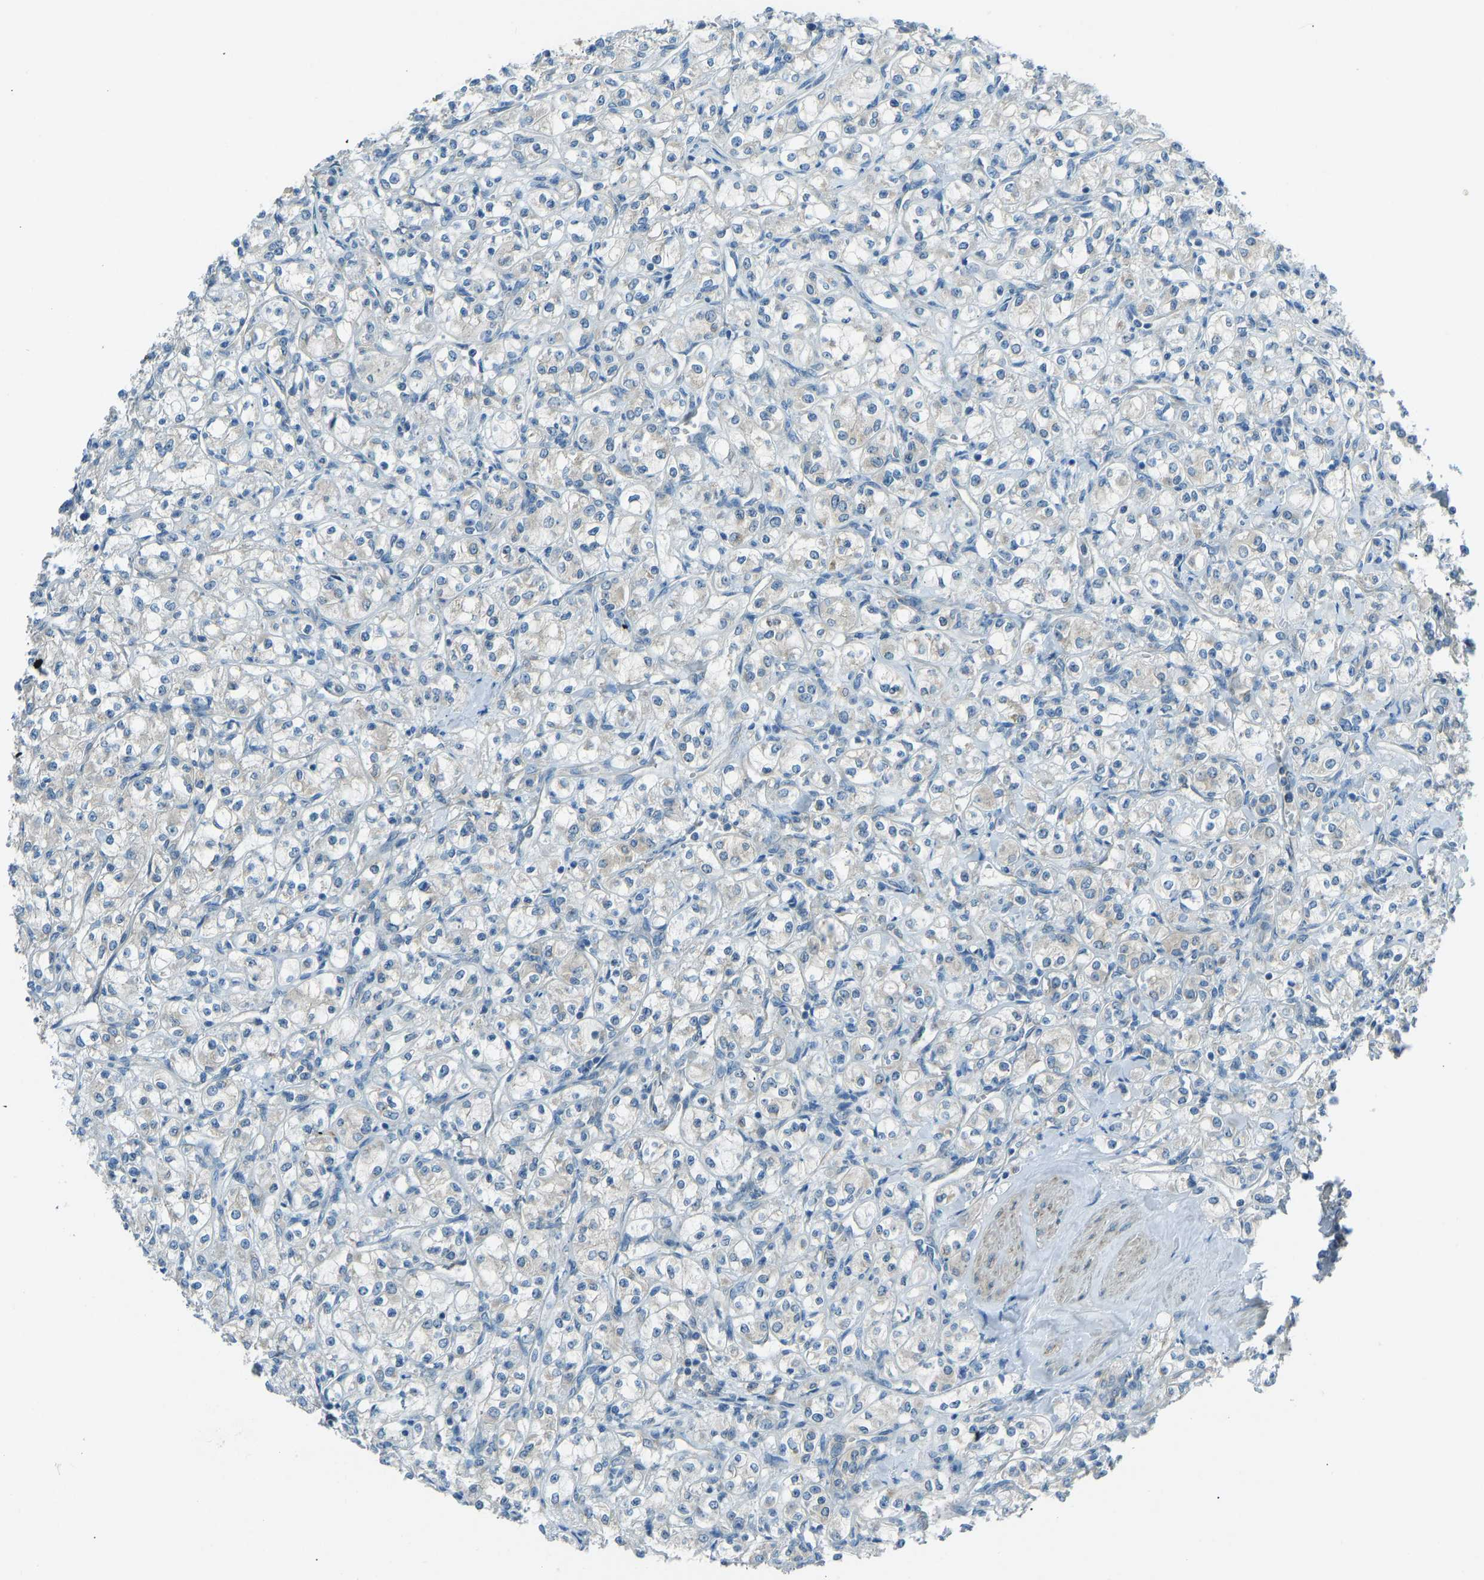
{"staining": {"intensity": "negative", "quantity": "none", "location": "none"}, "tissue": "renal cancer", "cell_type": "Tumor cells", "image_type": "cancer", "snomed": [{"axis": "morphology", "description": "Adenocarcinoma, NOS"}, {"axis": "topography", "description": "Kidney"}], "caption": "Immunohistochemistry image of neoplastic tissue: adenocarcinoma (renal) stained with DAB (3,3'-diaminobenzidine) reveals no significant protein staining in tumor cells. (DAB immunohistochemistry (IHC) visualized using brightfield microscopy, high magnification).", "gene": "STAU2", "patient": {"sex": "male", "age": 77}}